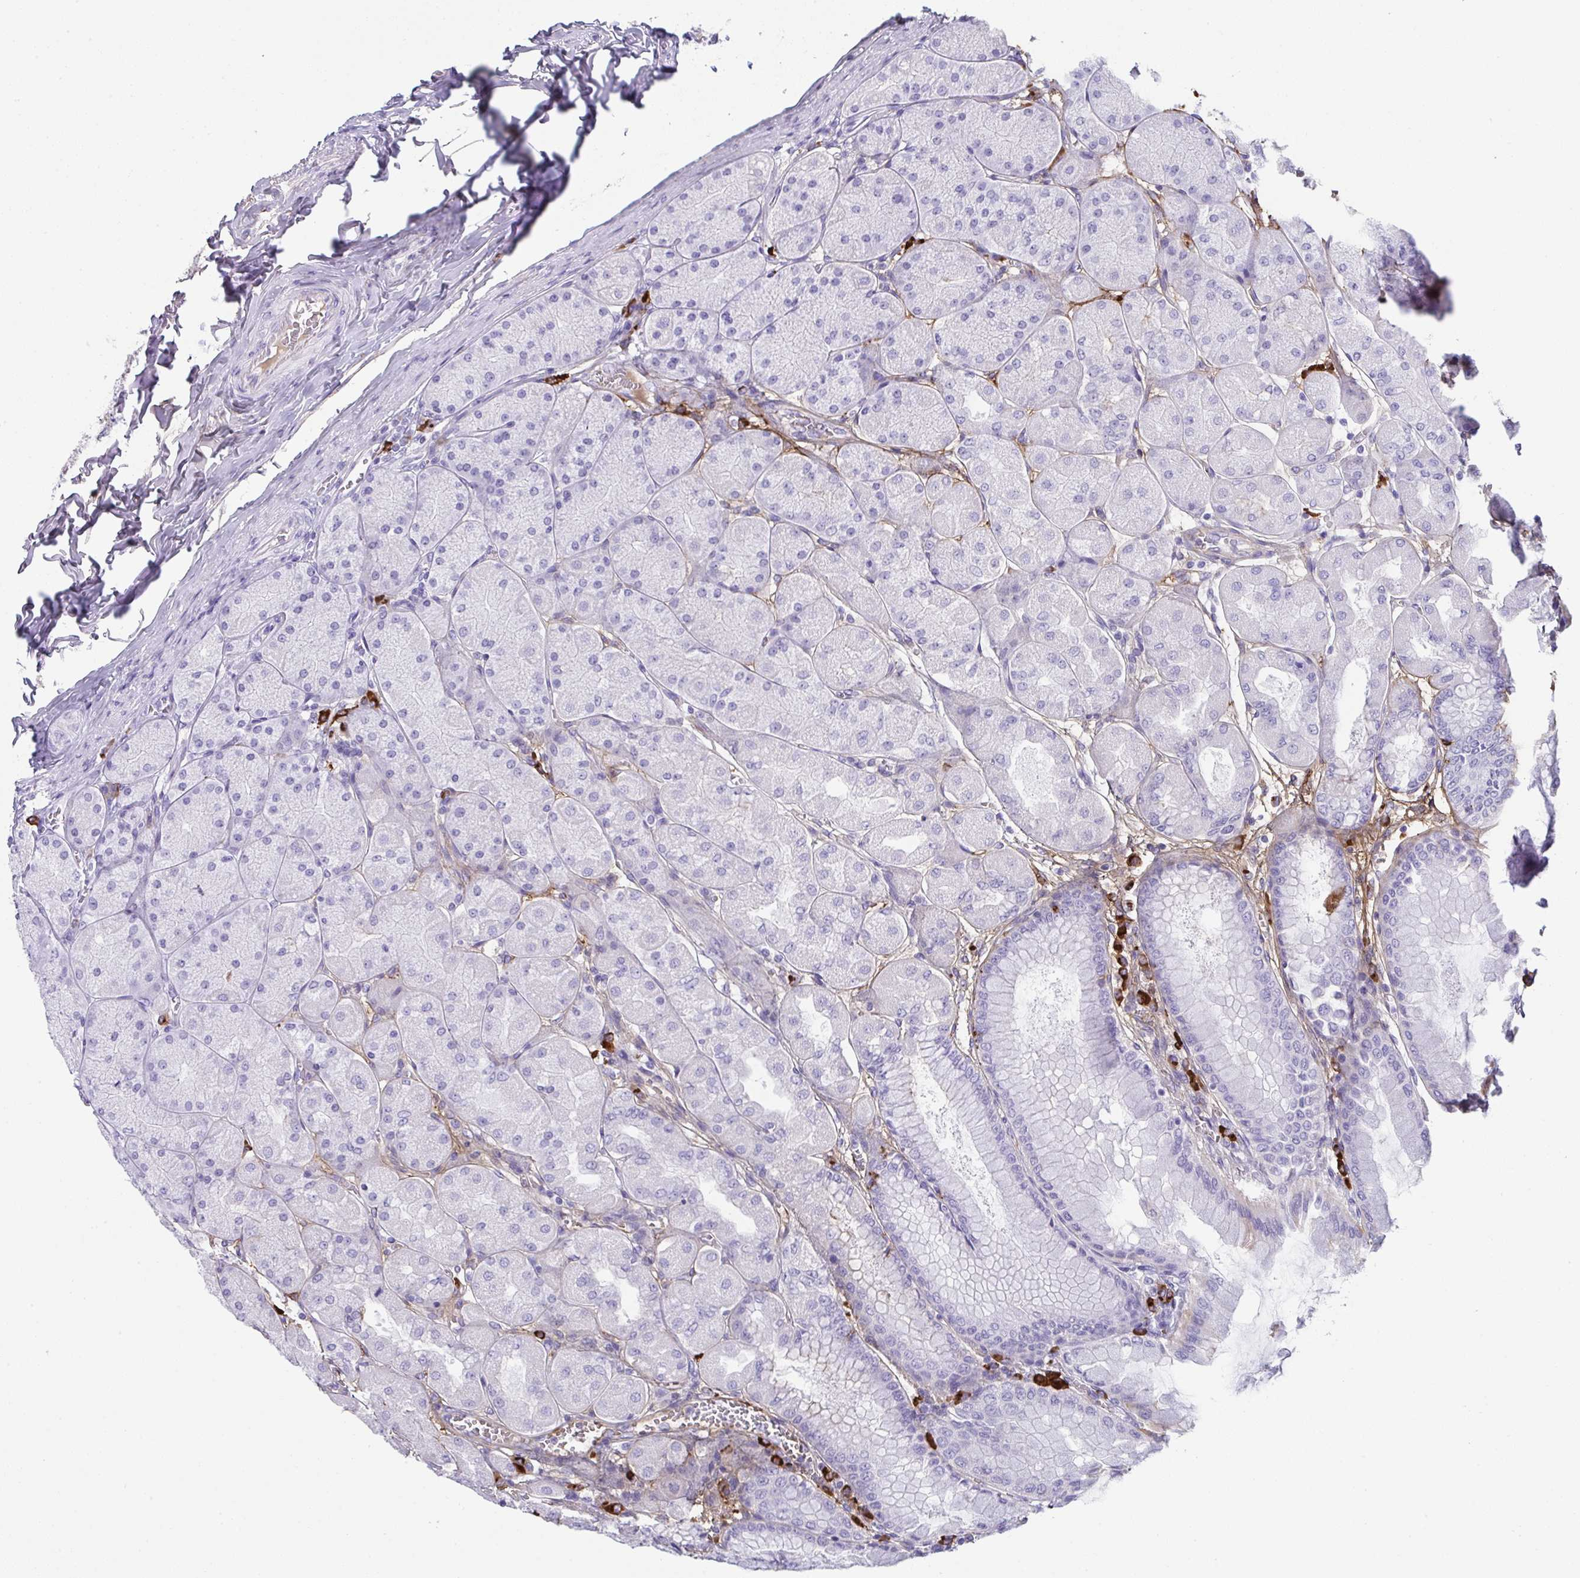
{"staining": {"intensity": "negative", "quantity": "none", "location": "none"}, "tissue": "stomach", "cell_type": "Glandular cells", "image_type": "normal", "snomed": [{"axis": "morphology", "description": "Normal tissue, NOS"}, {"axis": "topography", "description": "Stomach, upper"}], "caption": "Glandular cells are negative for brown protein staining in unremarkable stomach. The staining is performed using DAB brown chromogen with nuclei counter-stained in using hematoxylin.", "gene": "JCHAIN", "patient": {"sex": "female", "age": 56}}